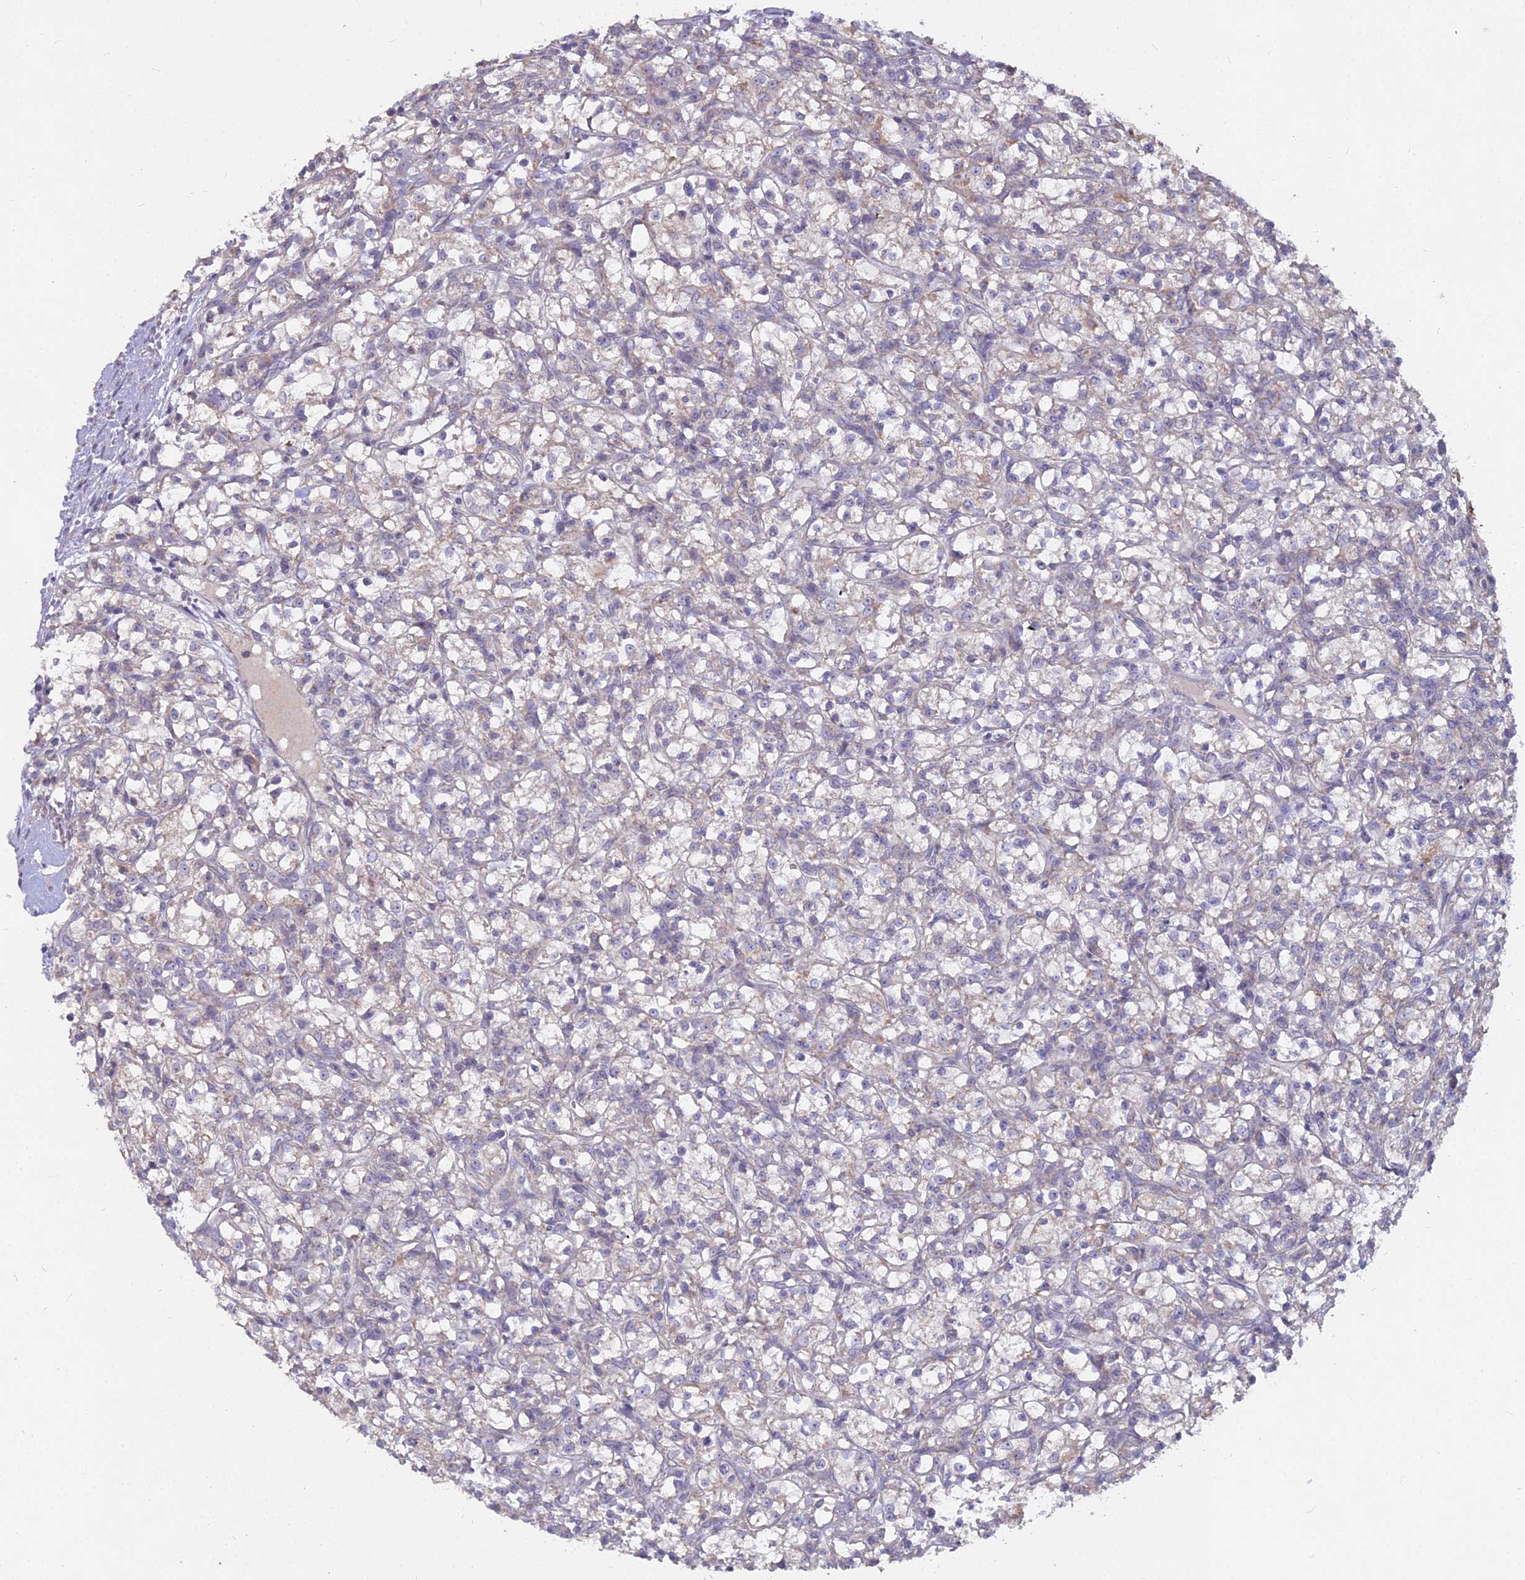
{"staining": {"intensity": "weak", "quantity": "<25%", "location": "cytoplasmic/membranous"}, "tissue": "renal cancer", "cell_type": "Tumor cells", "image_type": "cancer", "snomed": [{"axis": "morphology", "description": "Adenocarcinoma, NOS"}, {"axis": "topography", "description": "Kidney"}], "caption": "Tumor cells are negative for protein expression in human renal adenocarcinoma.", "gene": "MICU2", "patient": {"sex": "female", "age": 59}}